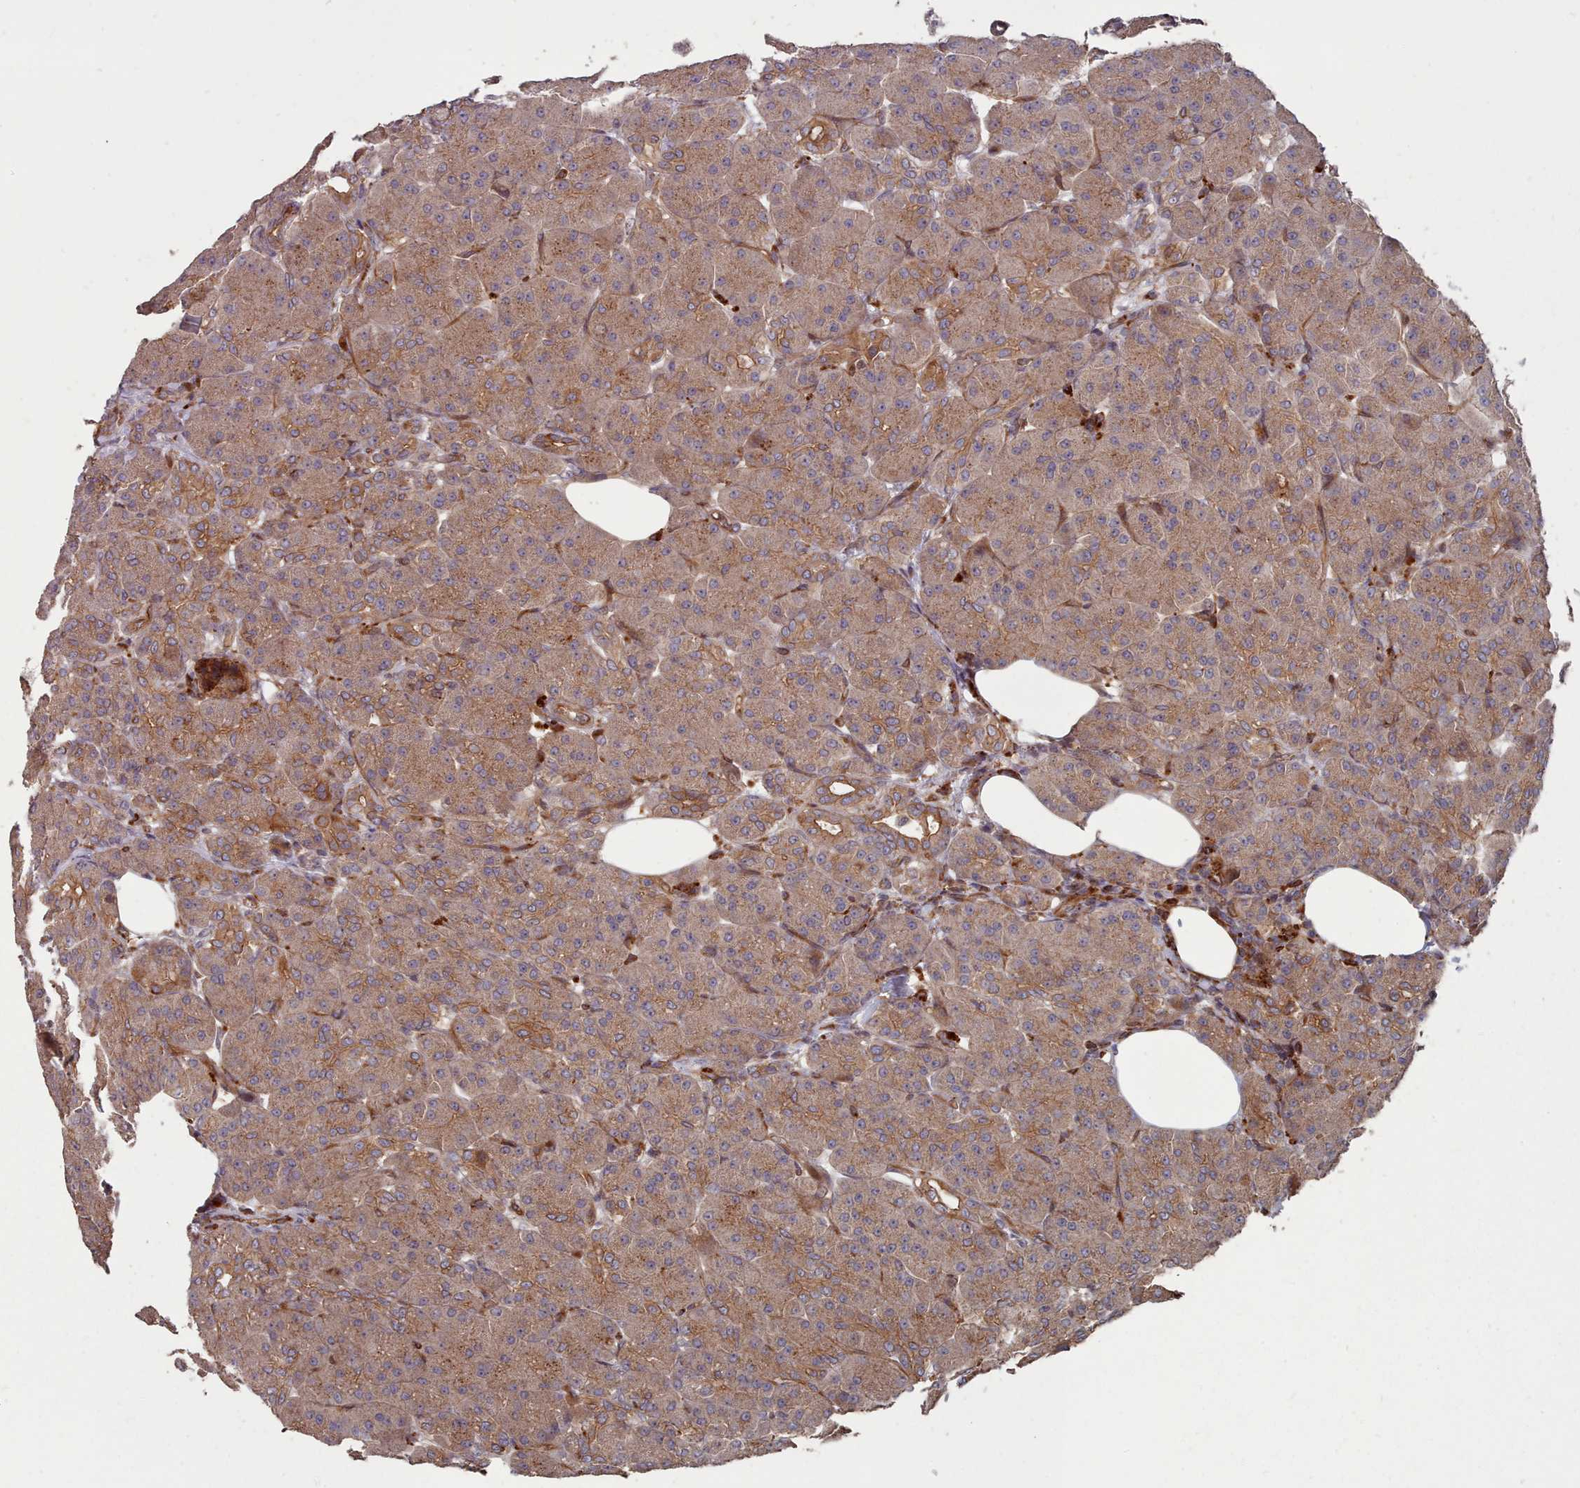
{"staining": {"intensity": "moderate", "quantity": ">75%", "location": "cytoplasmic/membranous"}, "tissue": "pancreas", "cell_type": "Exocrine glandular cells", "image_type": "normal", "snomed": [{"axis": "morphology", "description": "Normal tissue, NOS"}, {"axis": "topography", "description": "Pancreas"}], "caption": "Moderate cytoplasmic/membranous positivity for a protein is appreciated in about >75% of exocrine glandular cells of normal pancreas using immunohistochemistry.", "gene": "THSD7B", "patient": {"sex": "male", "age": 63}}